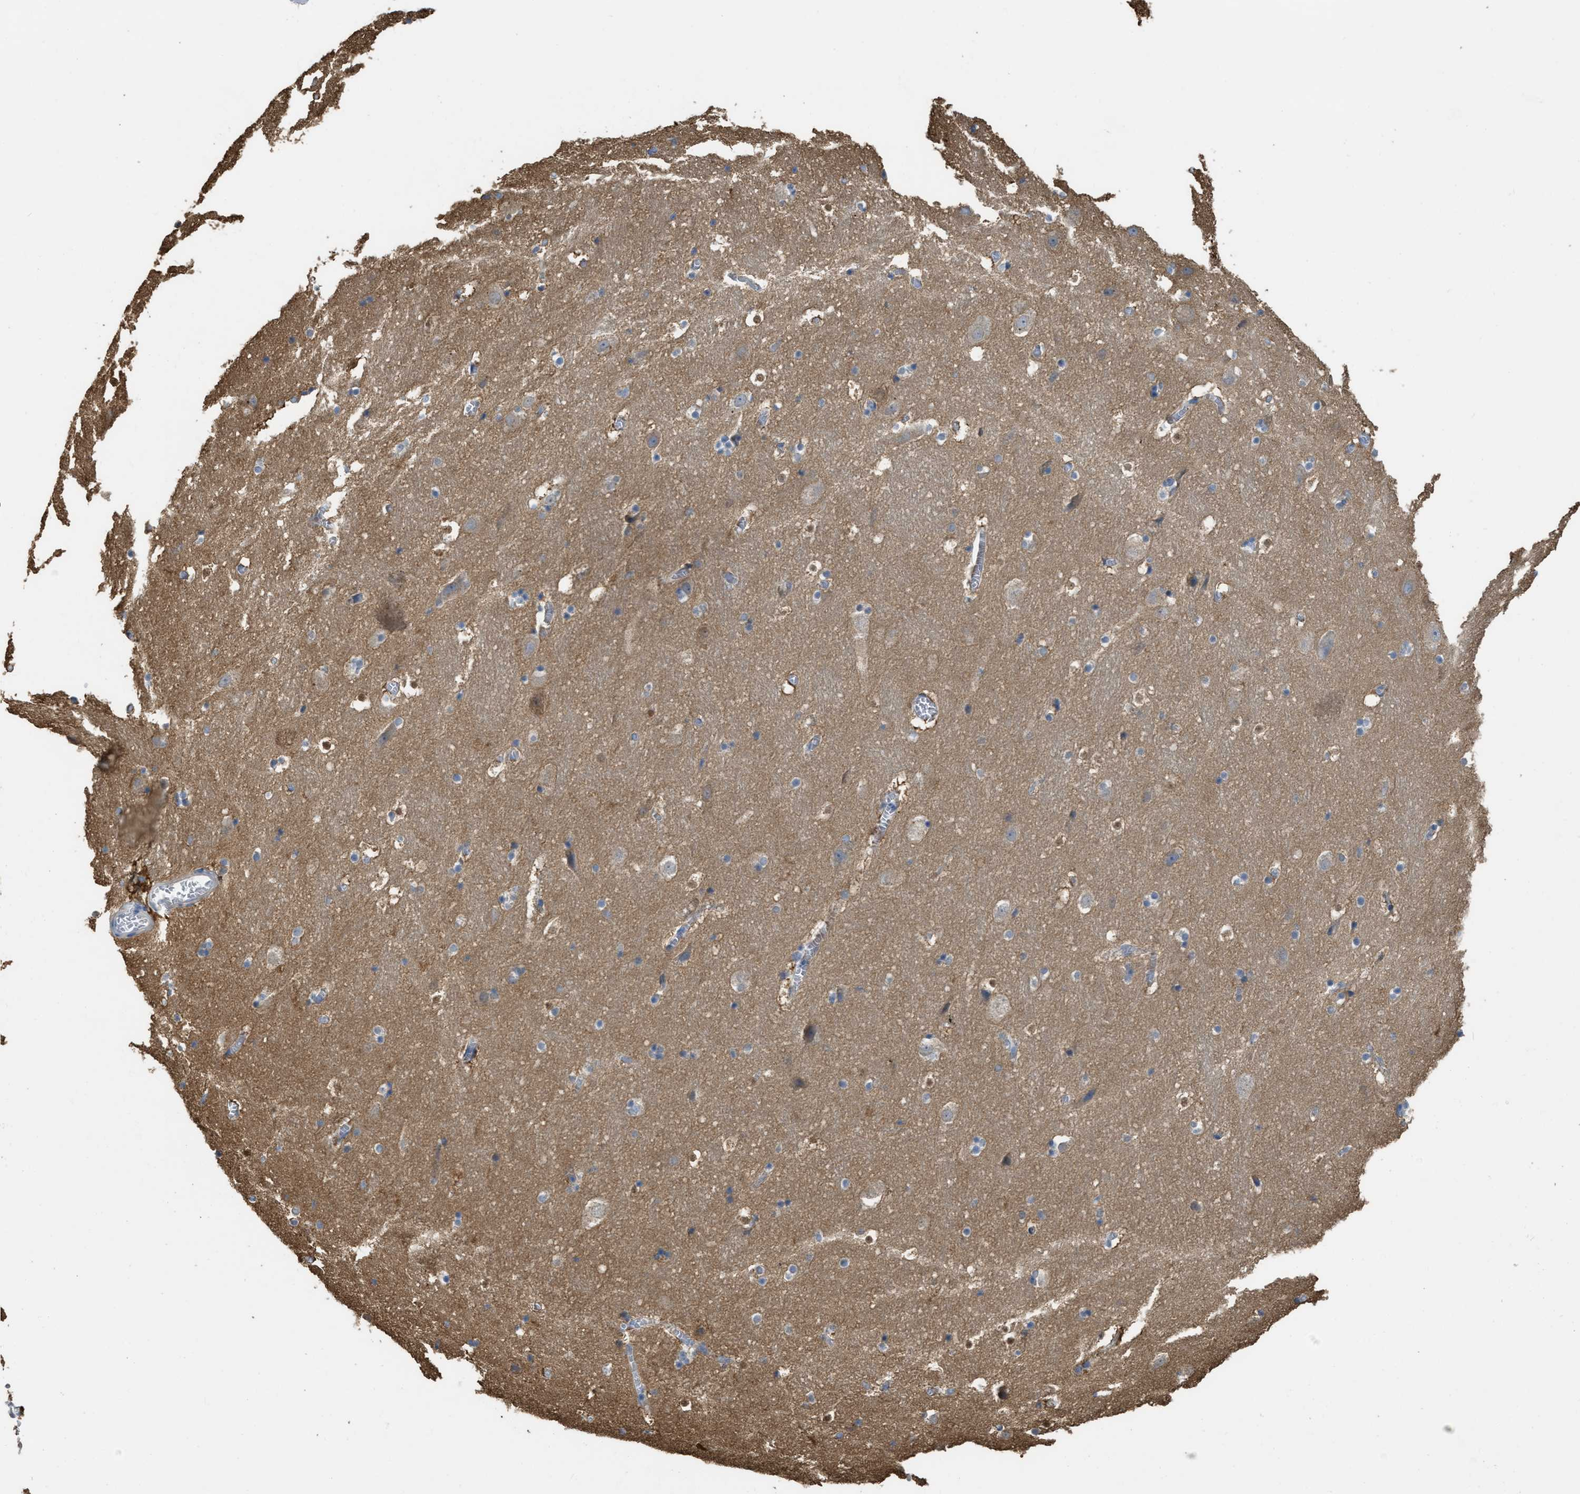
{"staining": {"intensity": "weak", "quantity": "25%-75%", "location": "cytoplasmic/membranous"}, "tissue": "hippocampus", "cell_type": "Glial cells", "image_type": "normal", "snomed": [{"axis": "morphology", "description": "Normal tissue, NOS"}, {"axis": "topography", "description": "Hippocampus"}], "caption": "Protein expression analysis of unremarkable hippocampus shows weak cytoplasmic/membranous positivity in approximately 25%-75% of glial cells.", "gene": "UBA5", "patient": {"sex": "male", "age": 45}}